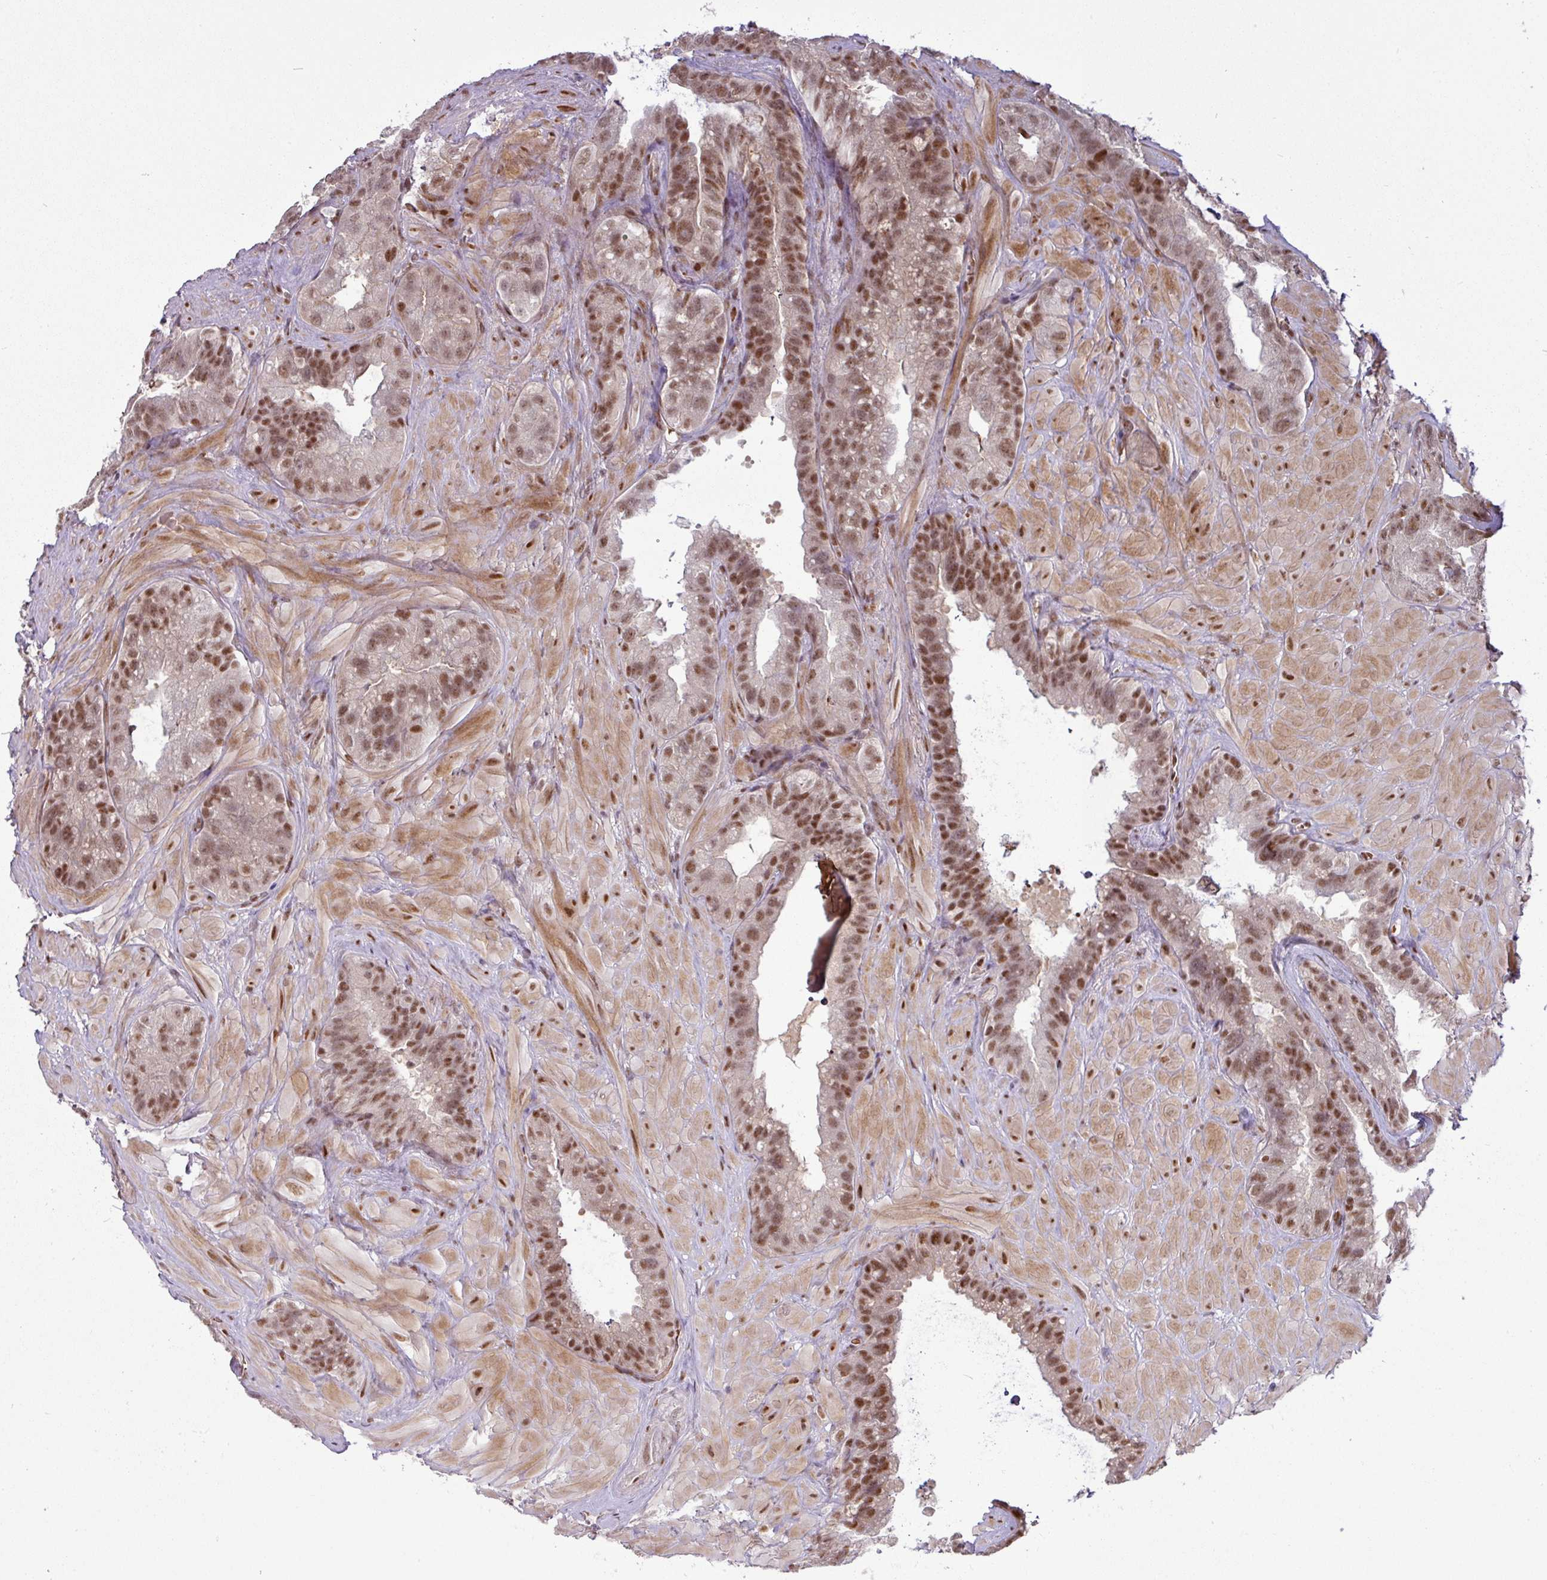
{"staining": {"intensity": "moderate", "quantity": ">75%", "location": "nuclear"}, "tissue": "seminal vesicle", "cell_type": "Glandular cells", "image_type": "normal", "snomed": [{"axis": "morphology", "description": "Normal tissue, NOS"}, {"axis": "topography", "description": "Seminal veicle"}, {"axis": "topography", "description": "Peripheral nerve tissue"}], "caption": "Brown immunohistochemical staining in unremarkable seminal vesicle demonstrates moderate nuclear positivity in approximately >75% of glandular cells.", "gene": "CIC", "patient": {"sex": "male", "age": 76}}